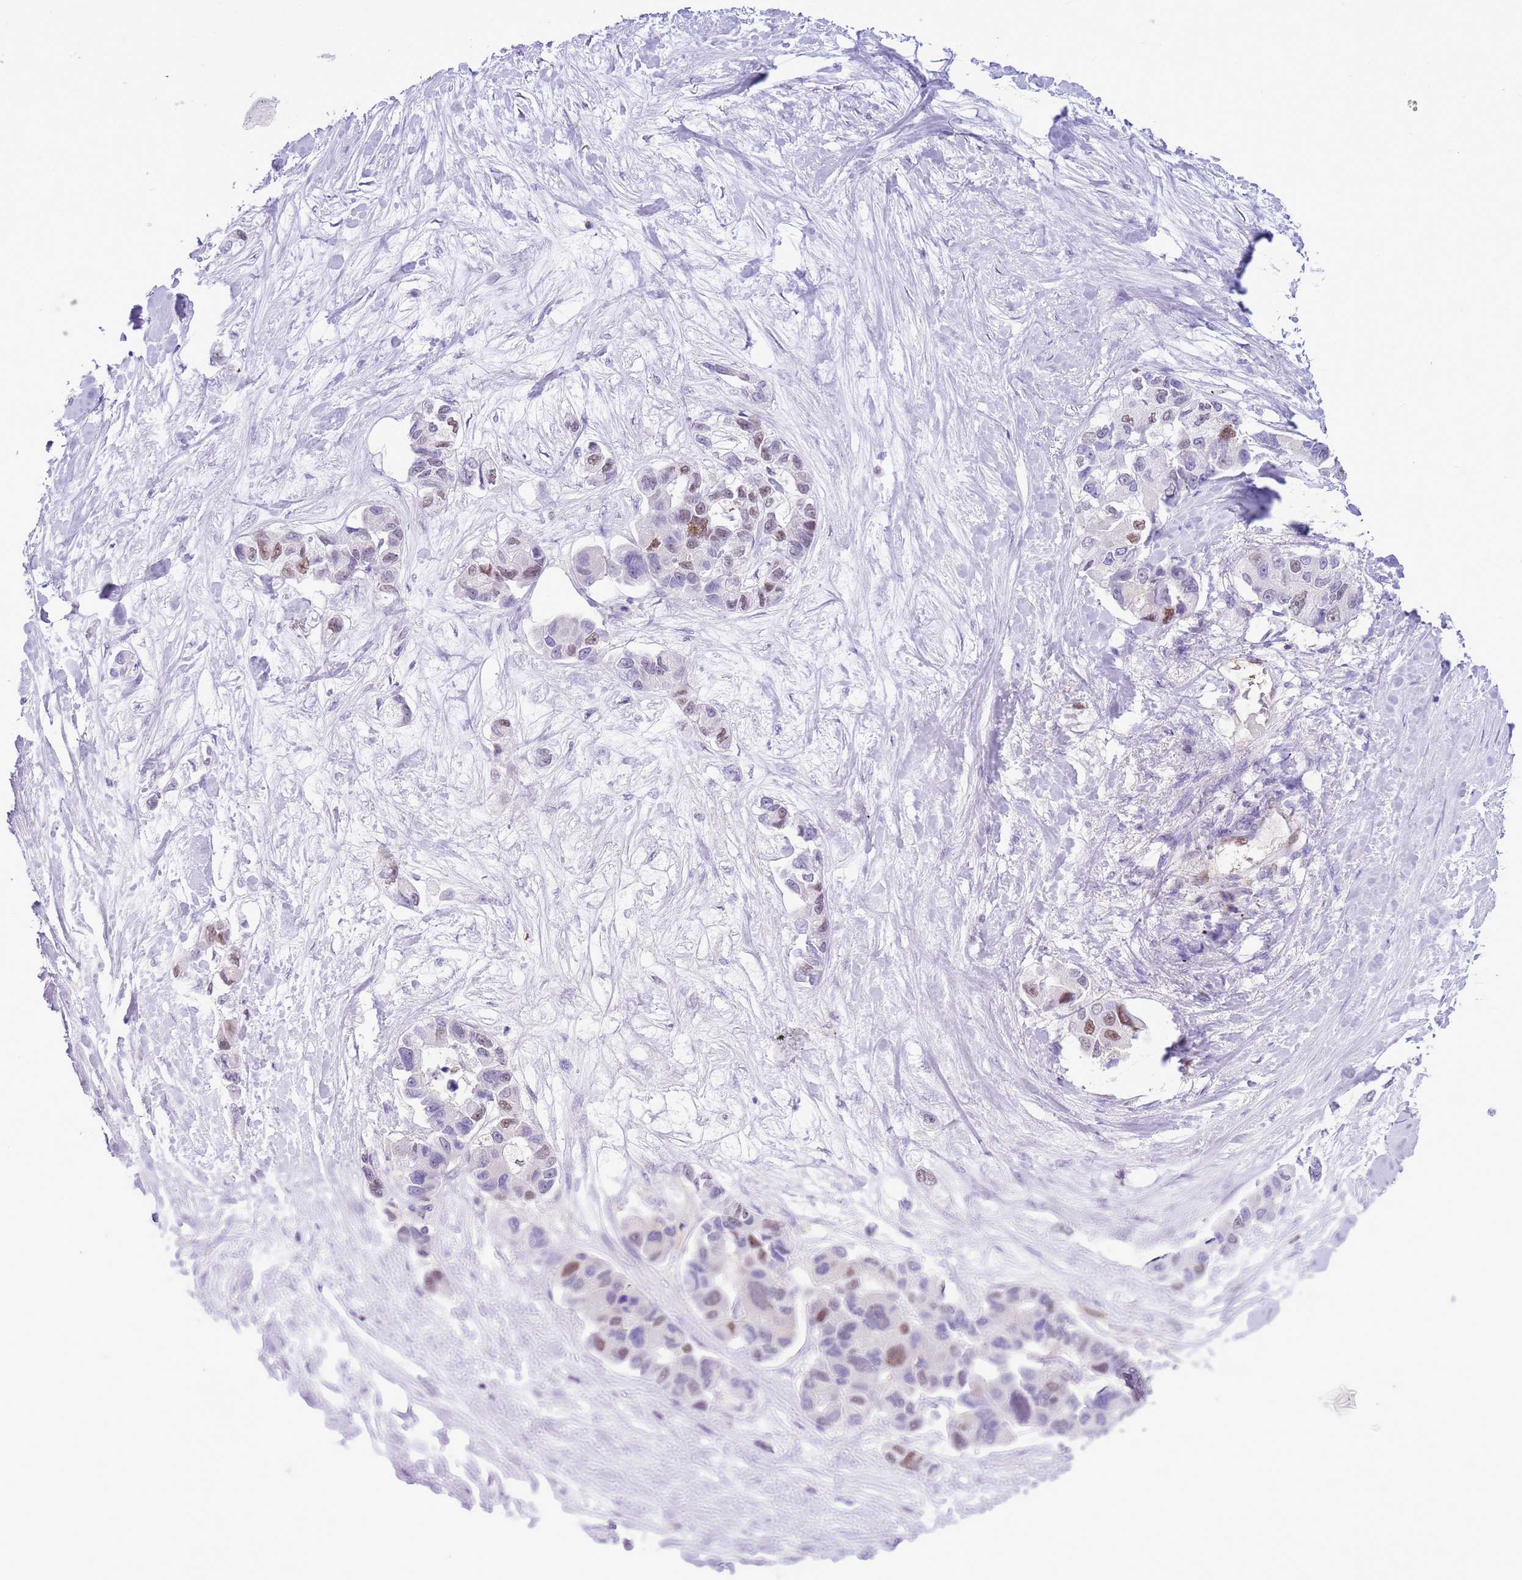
{"staining": {"intensity": "moderate", "quantity": "<25%", "location": "nuclear"}, "tissue": "lung cancer", "cell_type": "Tumor cells", "image_type": "cancer", "snomed": [{"axis": "morphology", "description": "Adenocarcinoma, NOS"}, {"axis": "topography", "description": "Lung"}], "caption": "Brown immunohistochemical staining in lung cancer (adenocarcinoma) reveals moderate nuclear staining in about <25% of tumor cells.", "gene": "DDI2", "patient": {"sex": "female", "age": 54}}